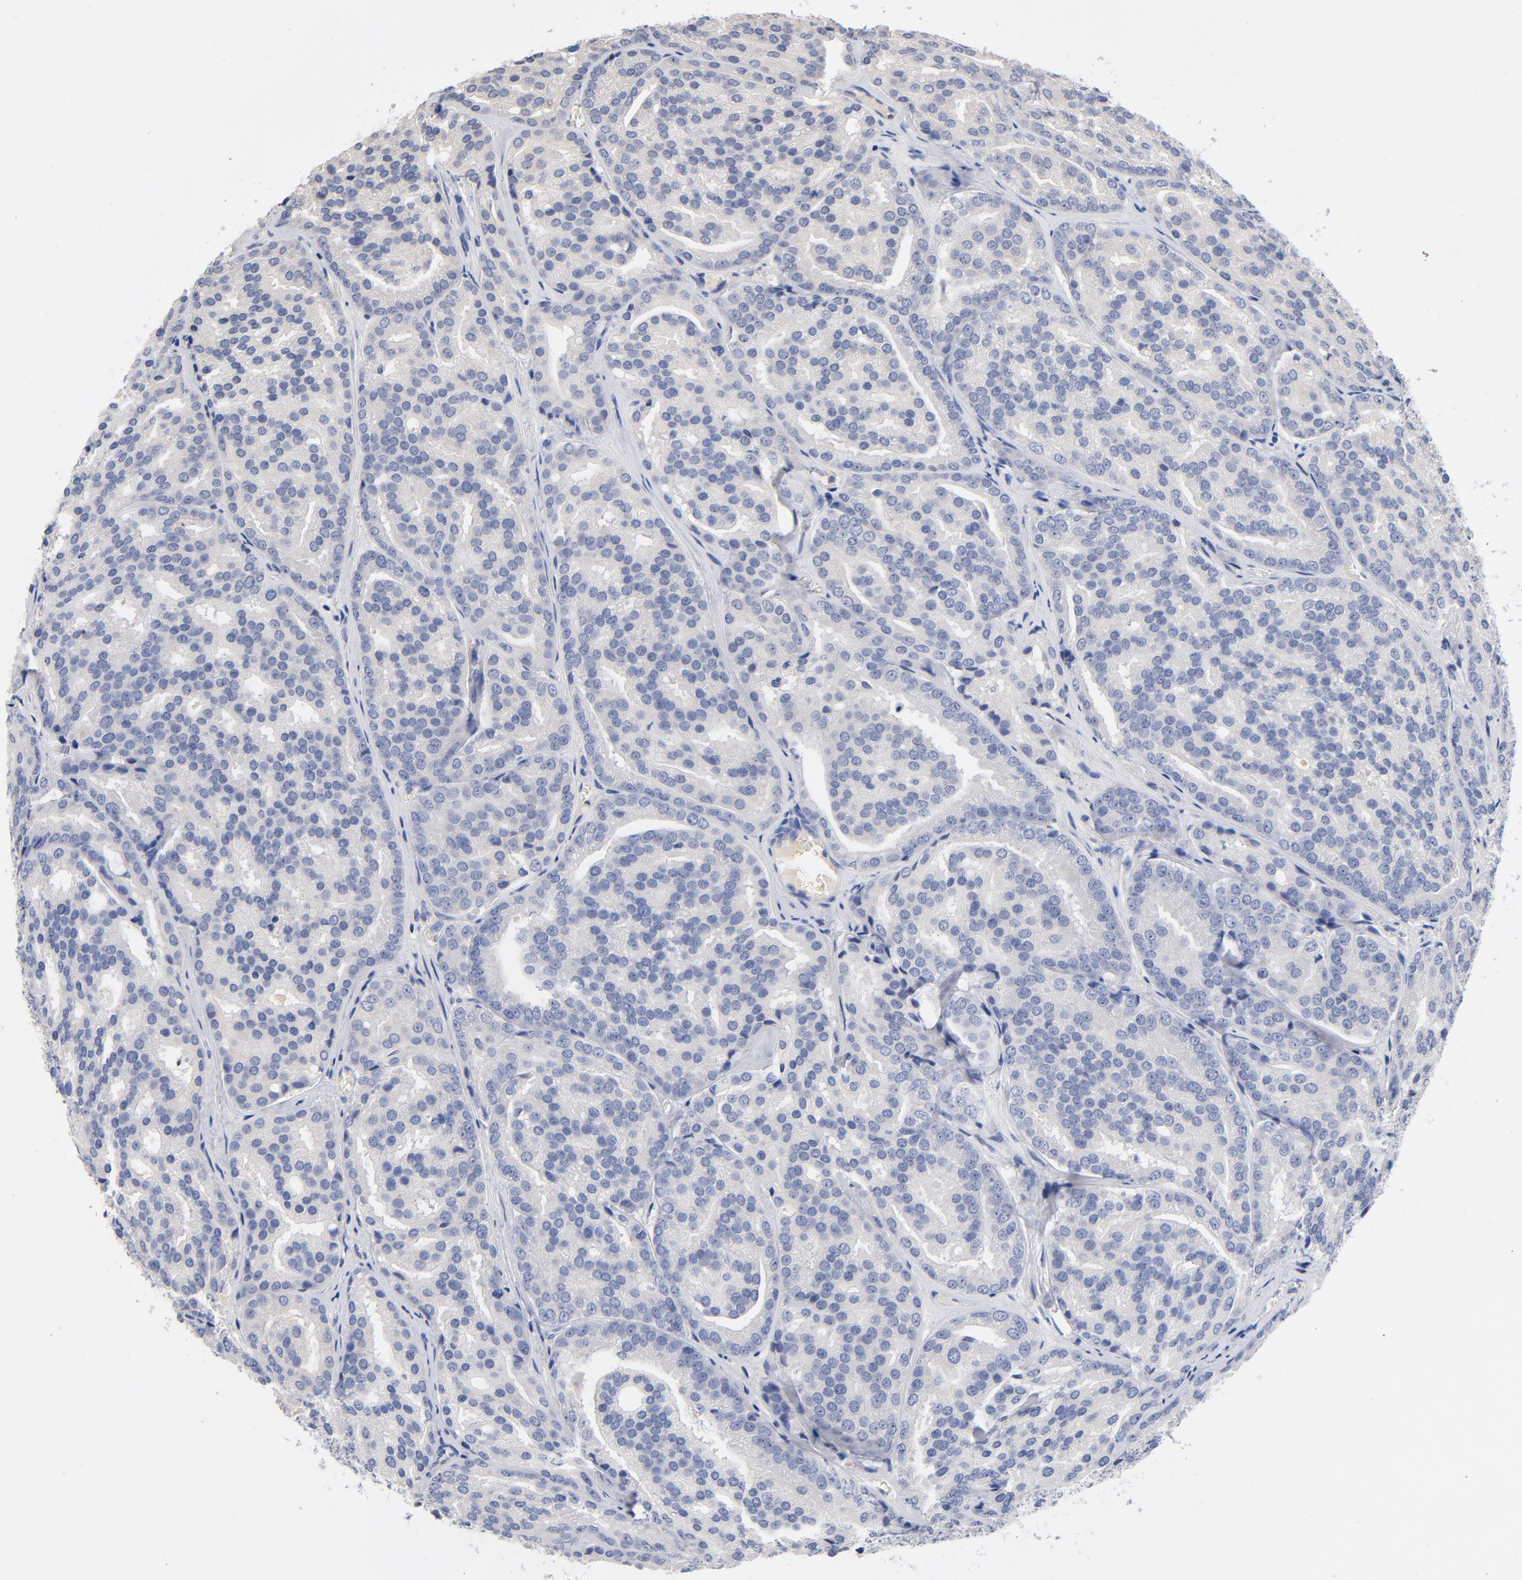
{"staining": {"intensity": "negative", "quantity": "none", "location": "none"}, "tissue": "prostate cancer", "cell_type": "Tumor cells", "image_type": "cancer", "snomed": [{"axis": "morphology", "description": "Adenocarcinoma, High grade"}, {"axis": "topography", "description": "Prostate"}], "caption": "This is an immunohistochemistry (IHC) photomicrograph of high-grade adenocarcinoma (prostate). There is no staining in tumor cells.", "gene": "CPS1", "patient": {"sex": "male", "age": 64}}